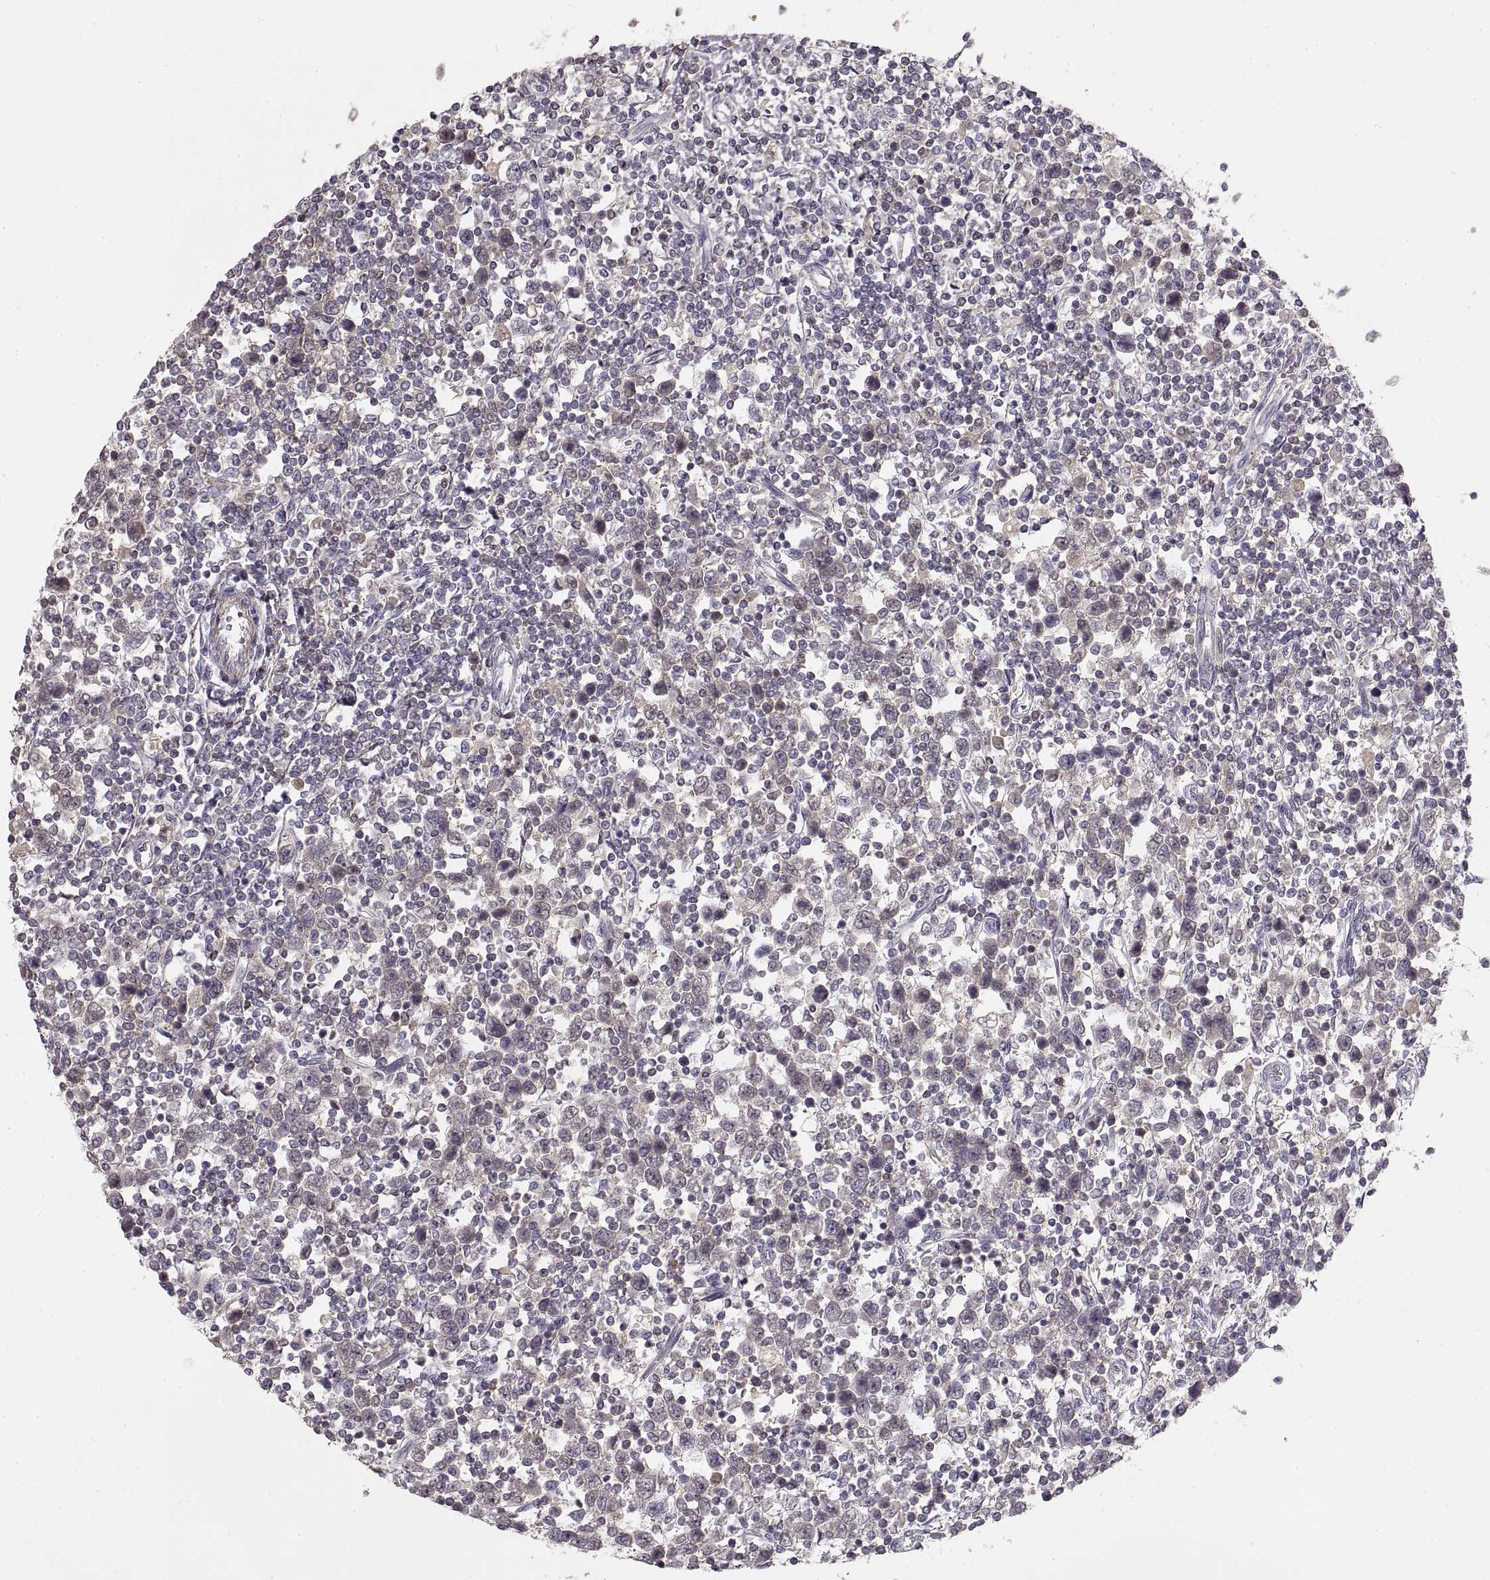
{"staining": {"intensity": "negative", "quantity": "none", "location": "none"}, "tissue": "testis cancer", "cell_type": "Tumor cells", "image_type": "cancer", "snomed": [{"axis": "morphology", "description": "Normal tissue, NOS"}, {"axis": "morphology", "description": "Seminoma, NOS"}, {"axis": "topography", "description": "Testis"}, {"axis": "topography", "description": "Epididymis"}], "caption": "Testis cancer (seminoma) was stained to show a protein in brown. There is no significant positivity in tumor cells.", "gene": "ADAM11", "patient": {"sex": "male", "age": 34}}